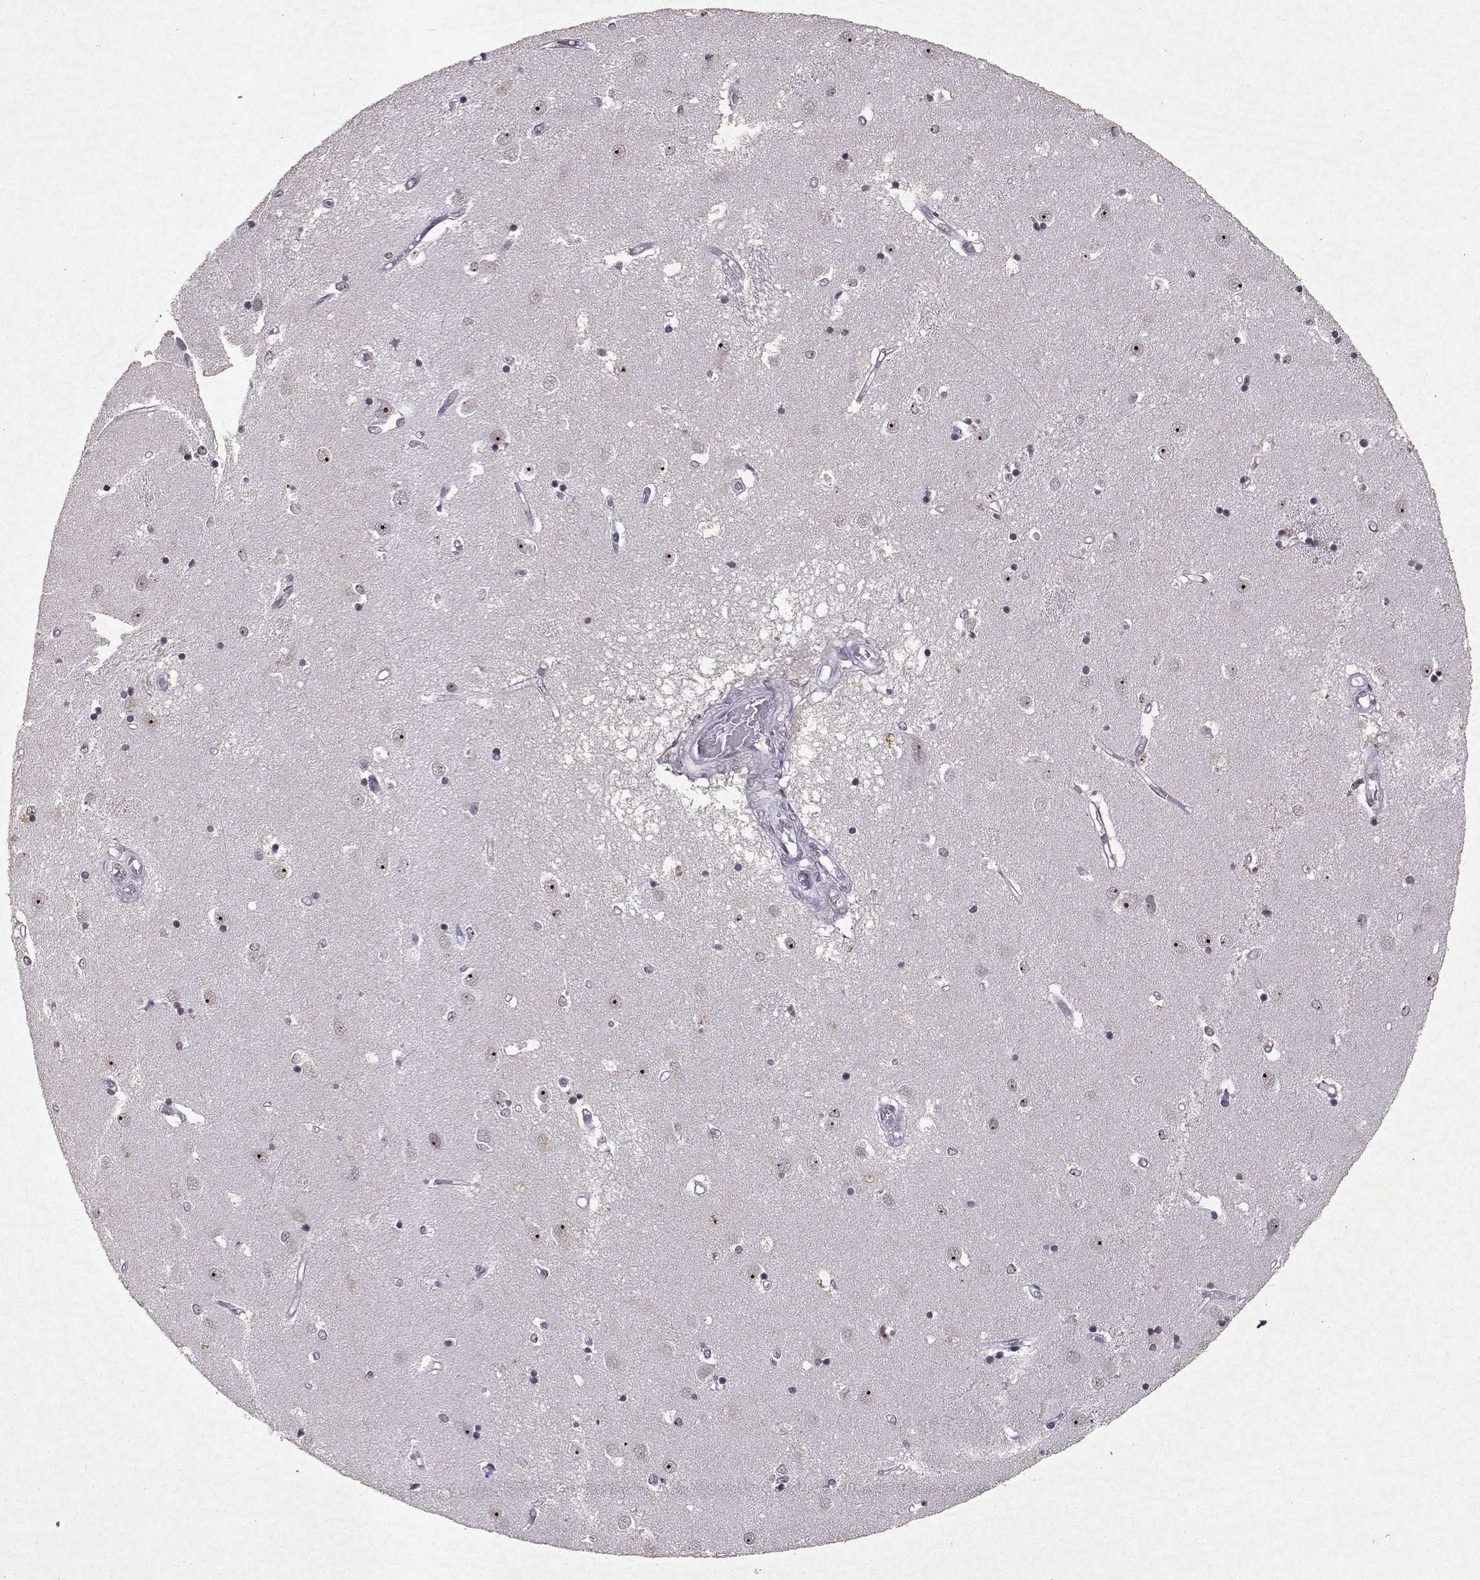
{"staining": {"intensity": "negative", "quantity": "none", "location": "none"}, "tissue": "caudate", "cell_type": "Glial cells", "image_type": "normal", "snomed": [{"axis": "morphology", "description": "Normal tissue, NOS"}, {"axis": "topography", "description": "Lateral ventricle wall"}], "caption": "The photomicrograph exhibits no staining of glial cells in normal caudate. (DAB immunohistochemistry (IHC) with hematoxylin counter stain).", "gene": "DDX56", "patient": {"sex": "male", "age": 54}}